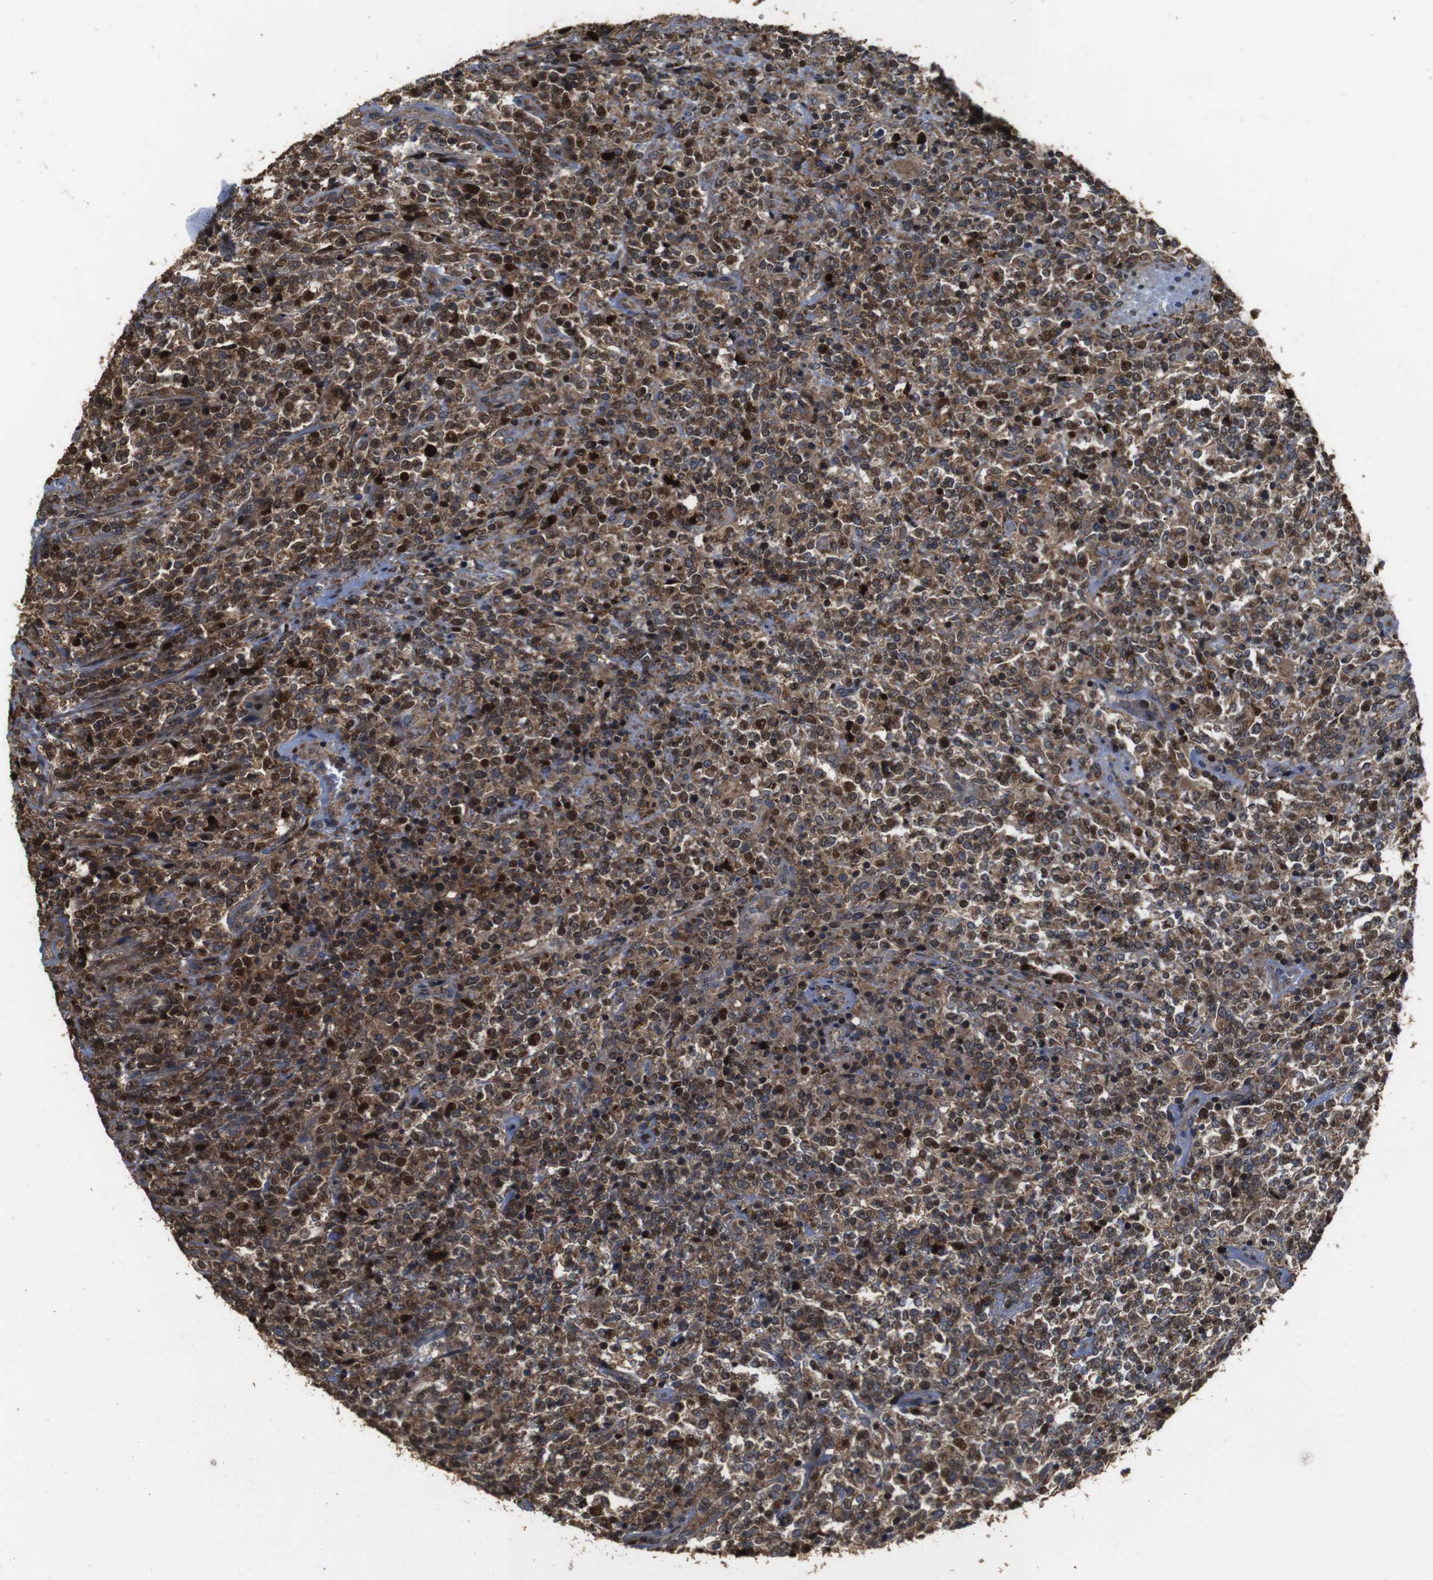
{"staining": {"intensity": "strong", "quantity": ">75%", "location": "cytoplasmic/membranous,nuclear"}, "tissue": "lymphoma", "cell_type": "Tumor cells", "image_type": "cancer", "snomed": [{"axis": "morphology", "description": "Malignant lymphoma, non-Hodgkin's type, High grade"}, {"axis": "topography", "description": "Soft tissue"}], "caption": "DAB (3,3'-diaminobenzidine) immunohistochemical staining of malignant lymphoma, non-Hodgkin's type (high-grade) reveals strong cytoplasmic/membranous and nuclear protein staining in about >75% of tumor cells.", "gene": "SNN", "patient": {"sex": "male", "age": 18}}